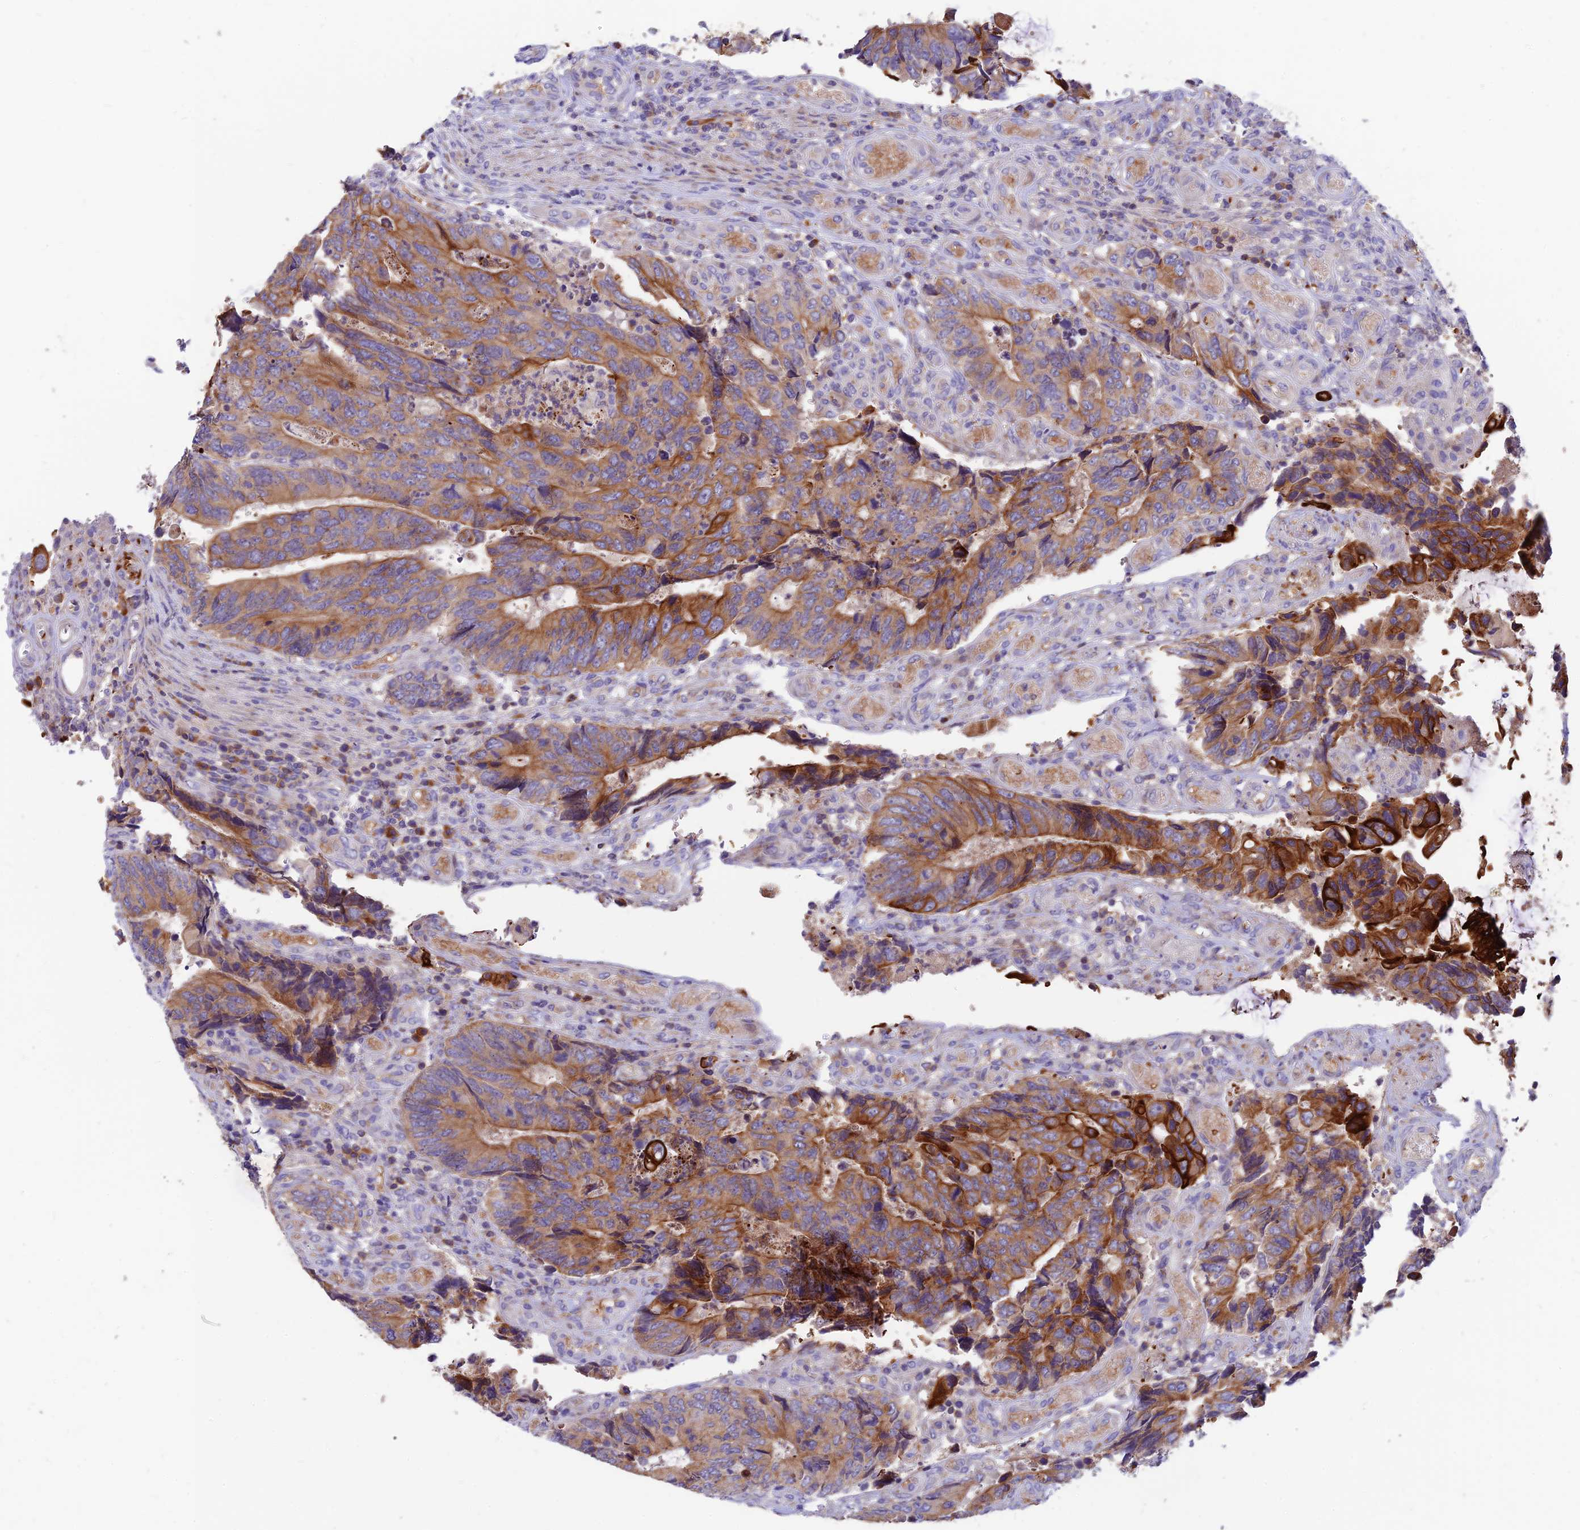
{"staining": {"intensity": "strong", "quantity": ">75%", "location": "cytoplasmic/membranous"}, "tissue": "colorectal cancer", "cell_type": "Tumor cells", "image_type": "cancer", "snomed": [{"axis": "morphology", "description": "Adenocarcinoma, NOS"}, {"axis": "topography", "description": "Colon"}], "caption": "Colorectal cancer (adenocarcinoma) tissue displays strong cytoplasmic/membranous expression in about >75% of tumor cells, visualized by immunohistochemistry.", "gene": "DENND2D", "patient": {"sex": "male", "age": 87}}